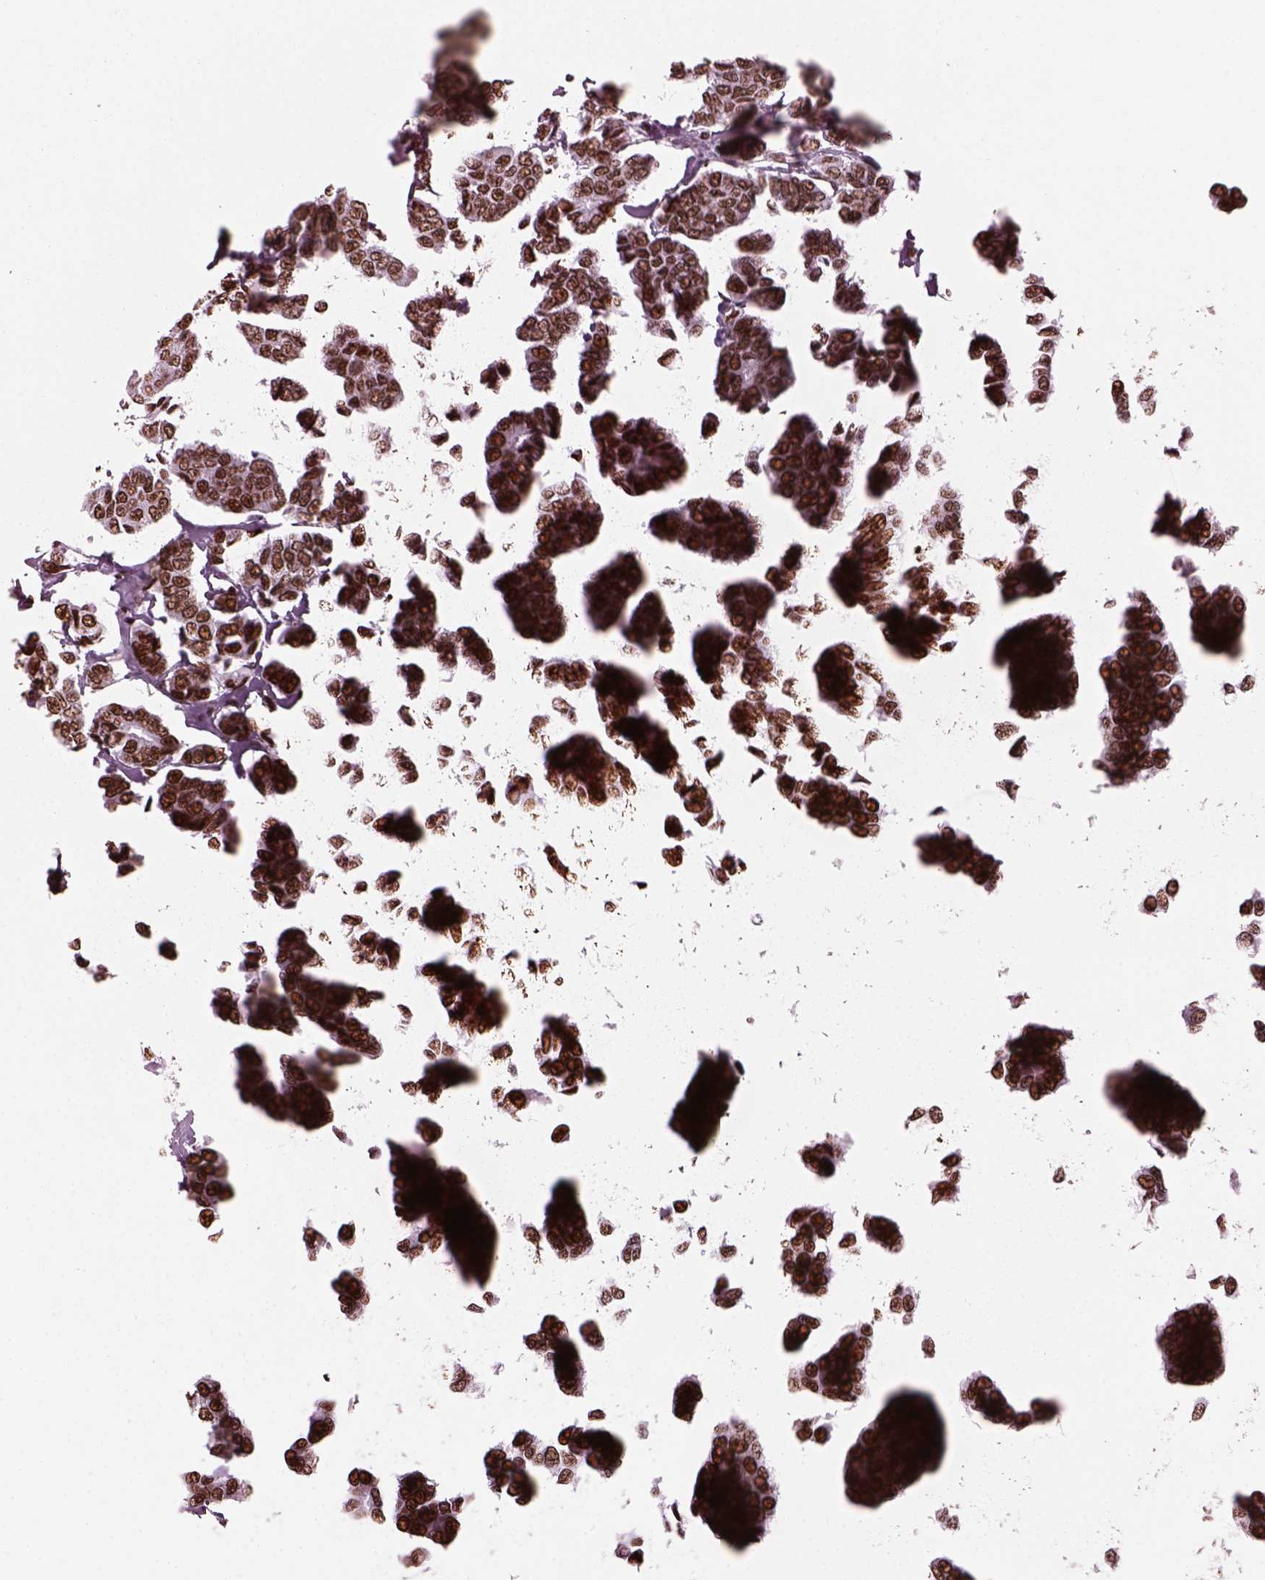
{"staining": {"intensity": "strong", "quantity": ">75%", "location": "nuclear"}, "tissue": "breast cancer", "cell_type": "Tumor cells", "image_type": "cancer", "snomed": [{"axis": "morphology", "description": "Duct carcinoma"}, {"axis": "topography", "description": "Breast"}], "caption": "Immunohistochemistry (DAB) staining of human breast invasive ductal carcinoma displays strong nuclear protein expression in approximately >75% of tumor cells.", "gene": "CBFA2T3", "patient": {"sex": "female", "age": 94}}